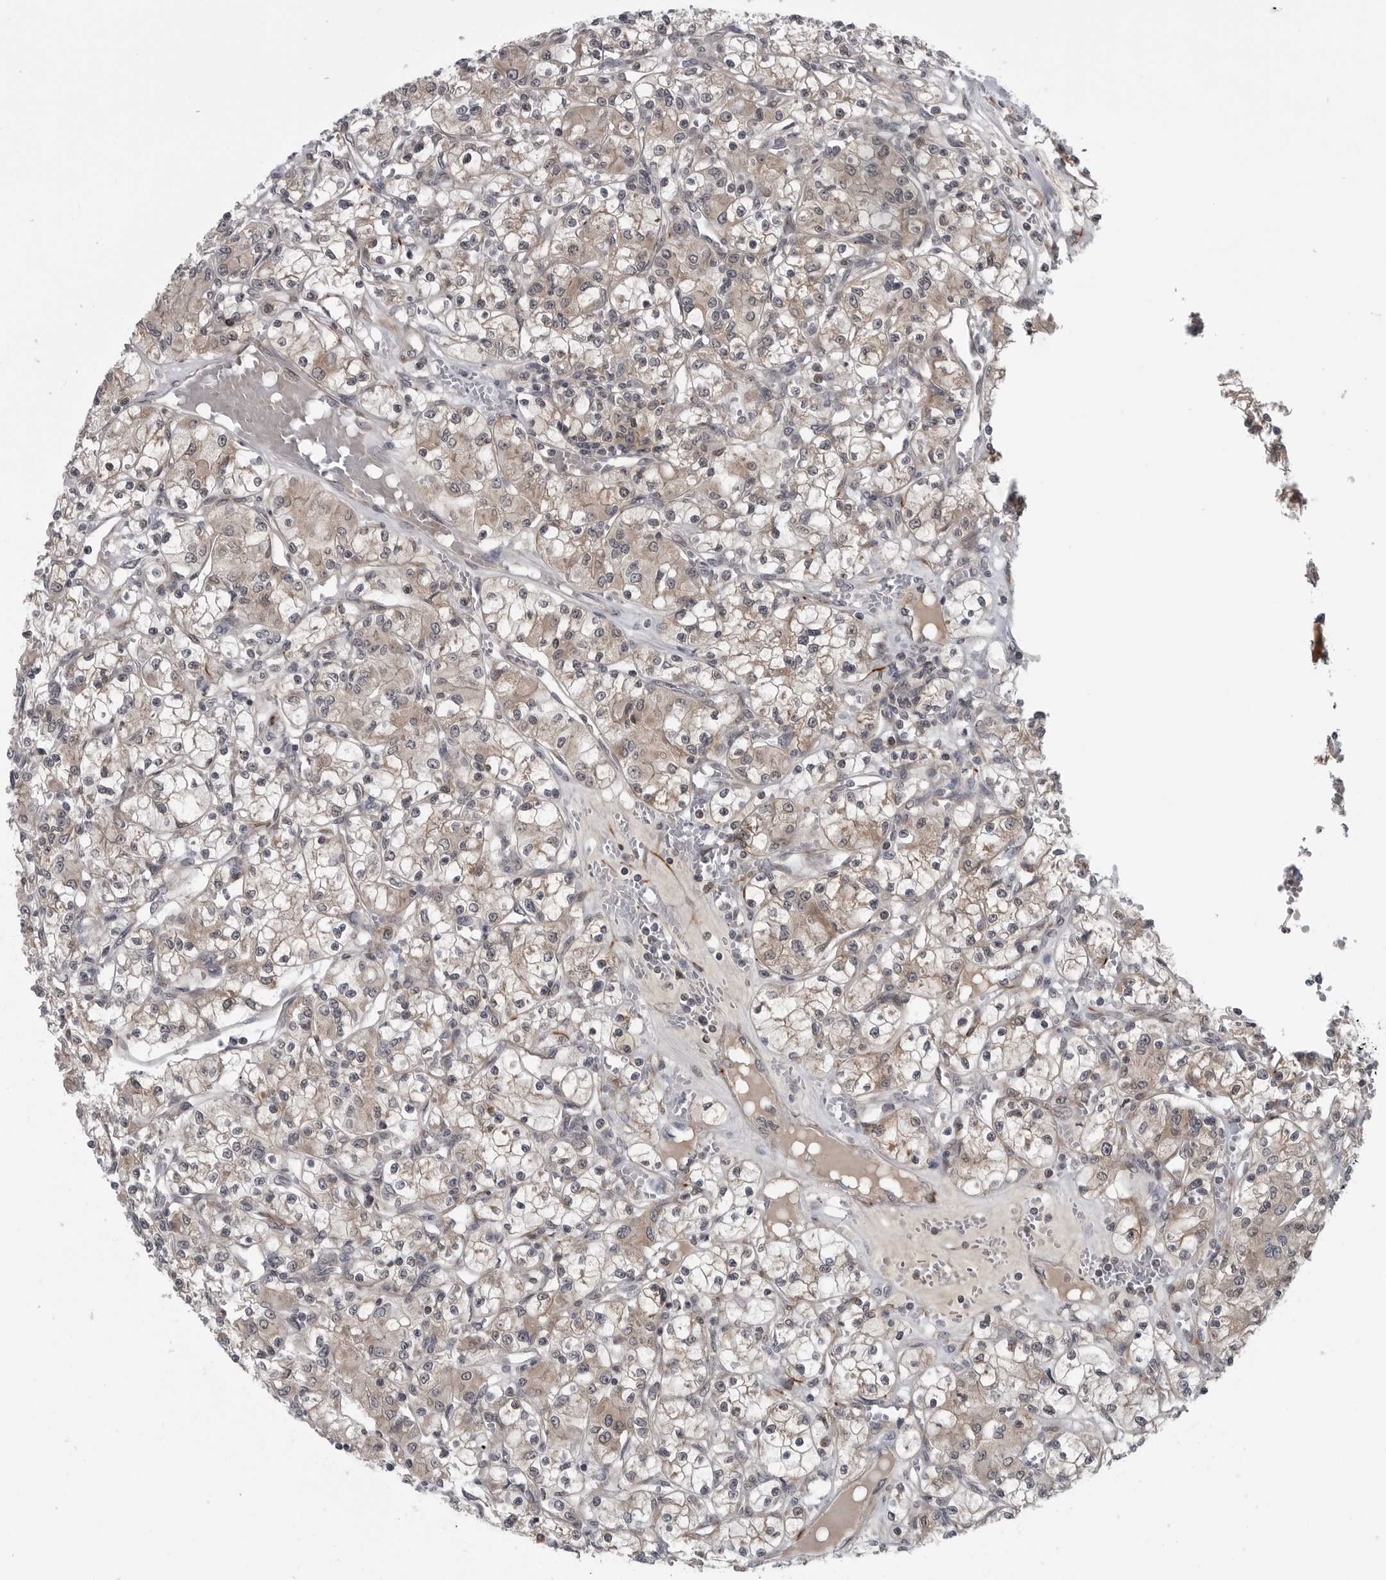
{"staining": {"intensity": "weak", "quantity": "25%-75%", "location": "cytoplasmic/membranous"}, "tissue": "renal cancer", "cell_type": "Tumor cells", "image_type": "cancer", "snomed": [{"axis": "morphology", "description": "Adenocarcinoma, NOS"}, {"axis": "topography", "description": "Kidney"}], "caption": "Protein staining of renal cancer (adenocarcinoma) tissue reveals weak cytoplasmic/membranous positivity in about 25%-75% of tumor cells.", "gene": "FAAP100", "patient": {"sex": "female", "age": 59}}